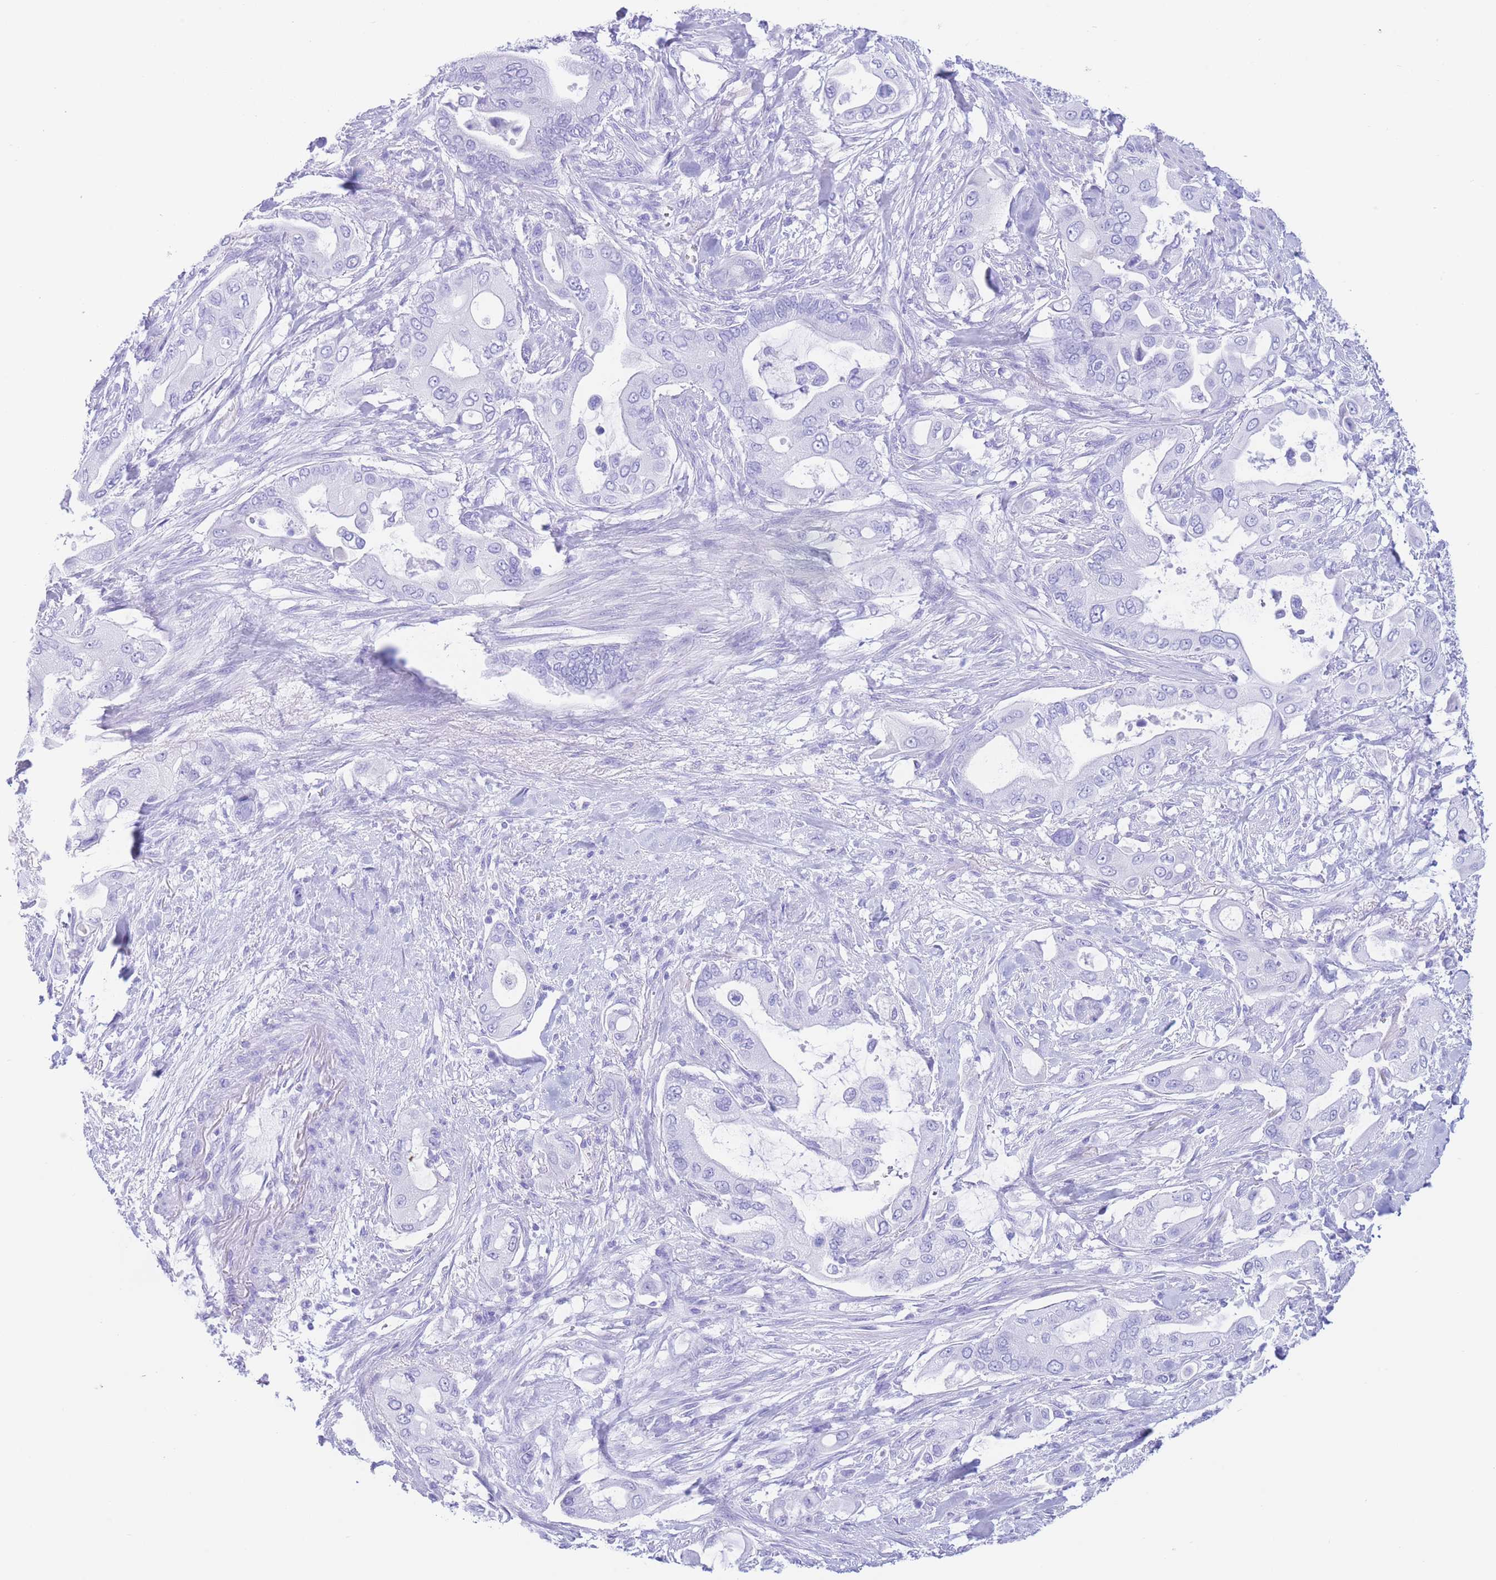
{"staining": {"intensity": "negative", "quantity": "none", "location": "none"}, "tissue": "pancreatic cancer", "cell_type": "Tumor cells", "image_type": "cancer", "snomed": [{"axis": "morphology", "description": "Adenocarcinoma, NOS"}, {"axis": "topography", "description": "Pancreas"}], "caption": "Immunohistochemistry of pancreatic cancer (adenocarcinoma) displays no expression in tumor cells. (DAB (3,3'-diaminobenzidine) immunohistochemistry (IHC) with hematoxylin counter stain).", "gene": "SLCO1B3", "patient": {"sex": "male", "age": 57}}